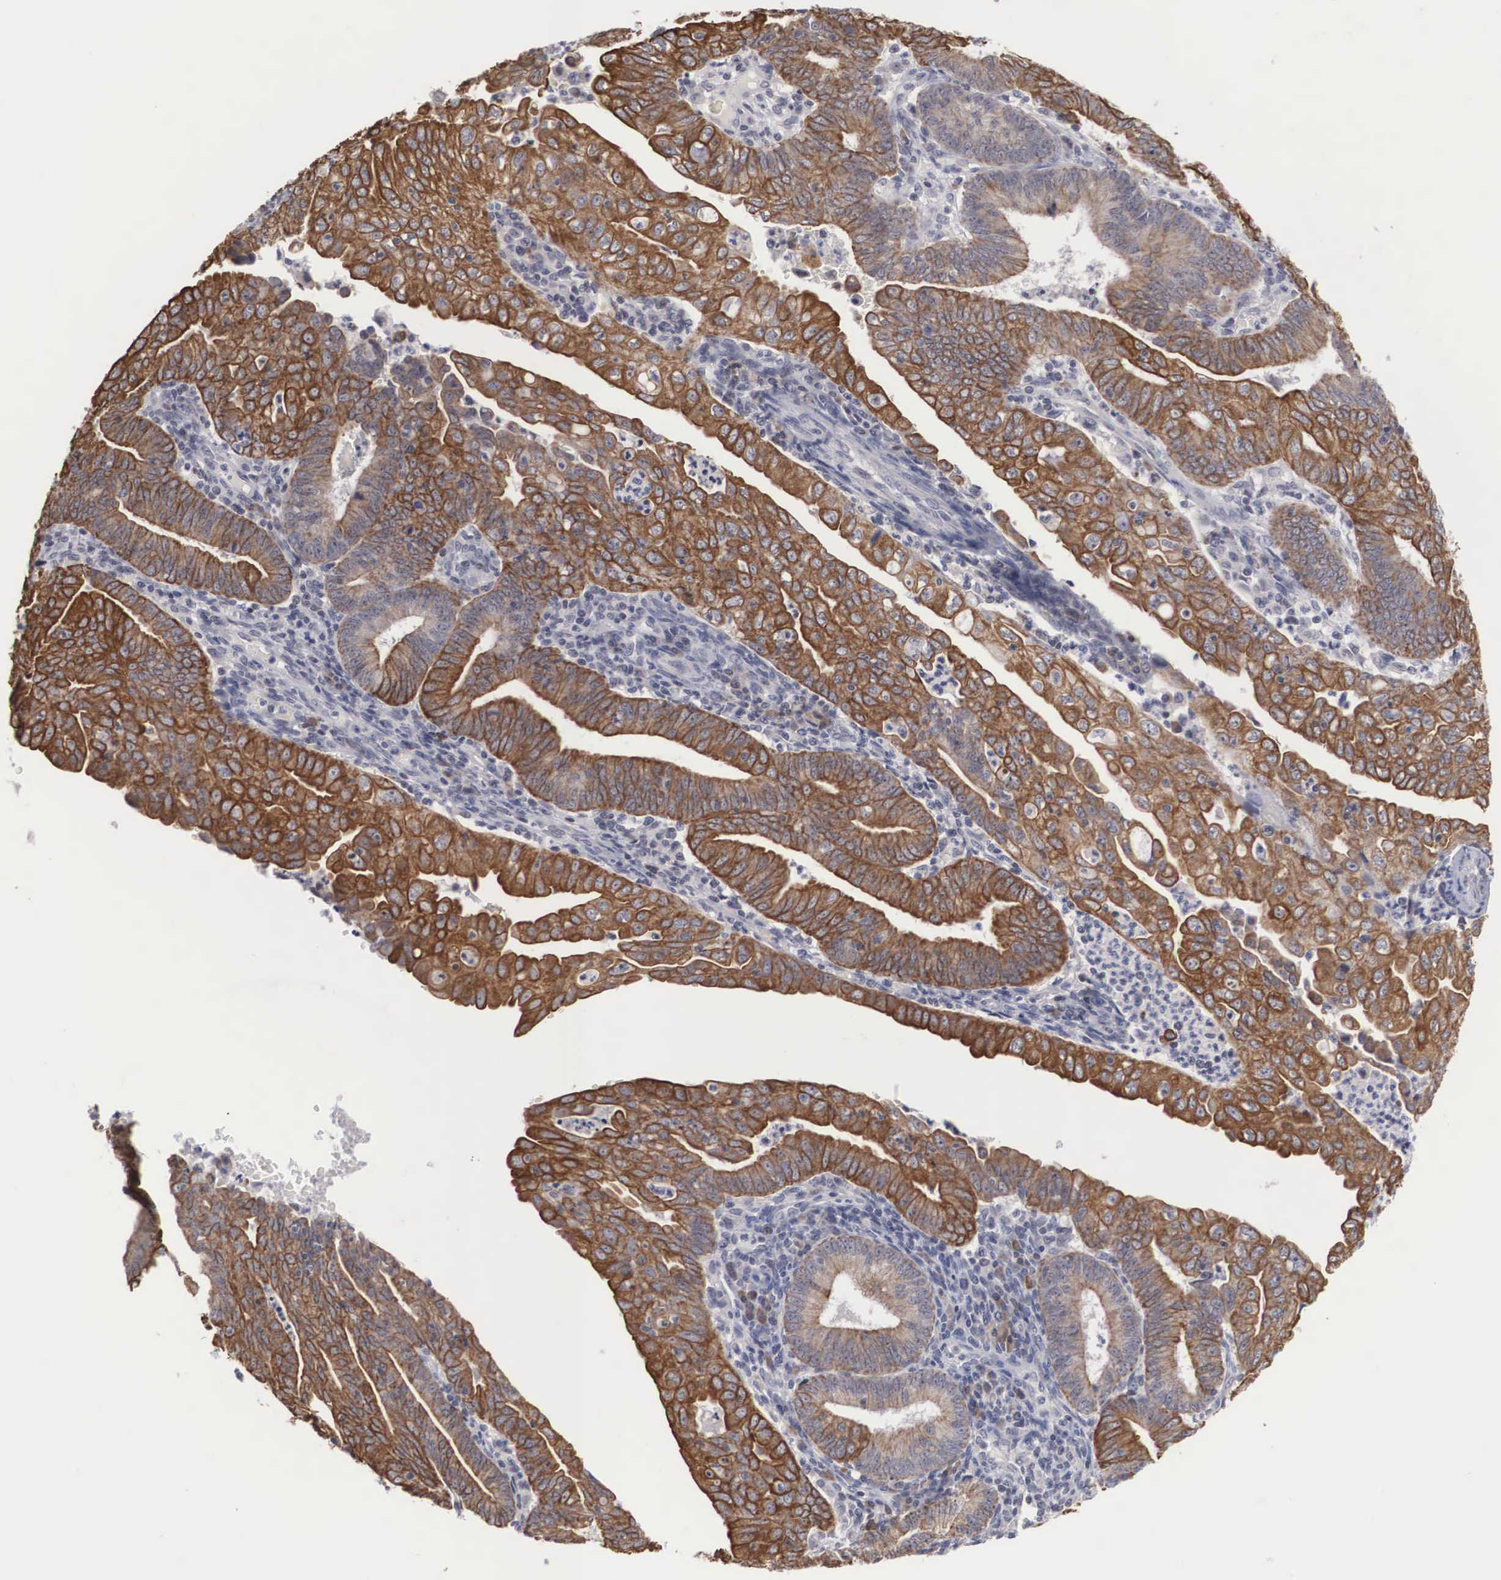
{"staining": {"intensity": "strong", "quantity": "25%-75%", "location": "cytoplasmic/membranous"}, "tissue": "endometrial cancer", "cell_type": "Tumor cells", "image_type": "cancer", "snomed": [{"axis": "morphology", "description": "Adenocarcinoma, NOS"}, {"axis": "topography", "description": "Endometrium"}], "caption": "Brown immunohistochemical staining in human endometrial adenocarcinoma displays strong cytoplasmic/membranous expression in about 25%-75% of tumor cells.", "gene": "WDR89", "patient": {"sex": "female", "age": 60}}